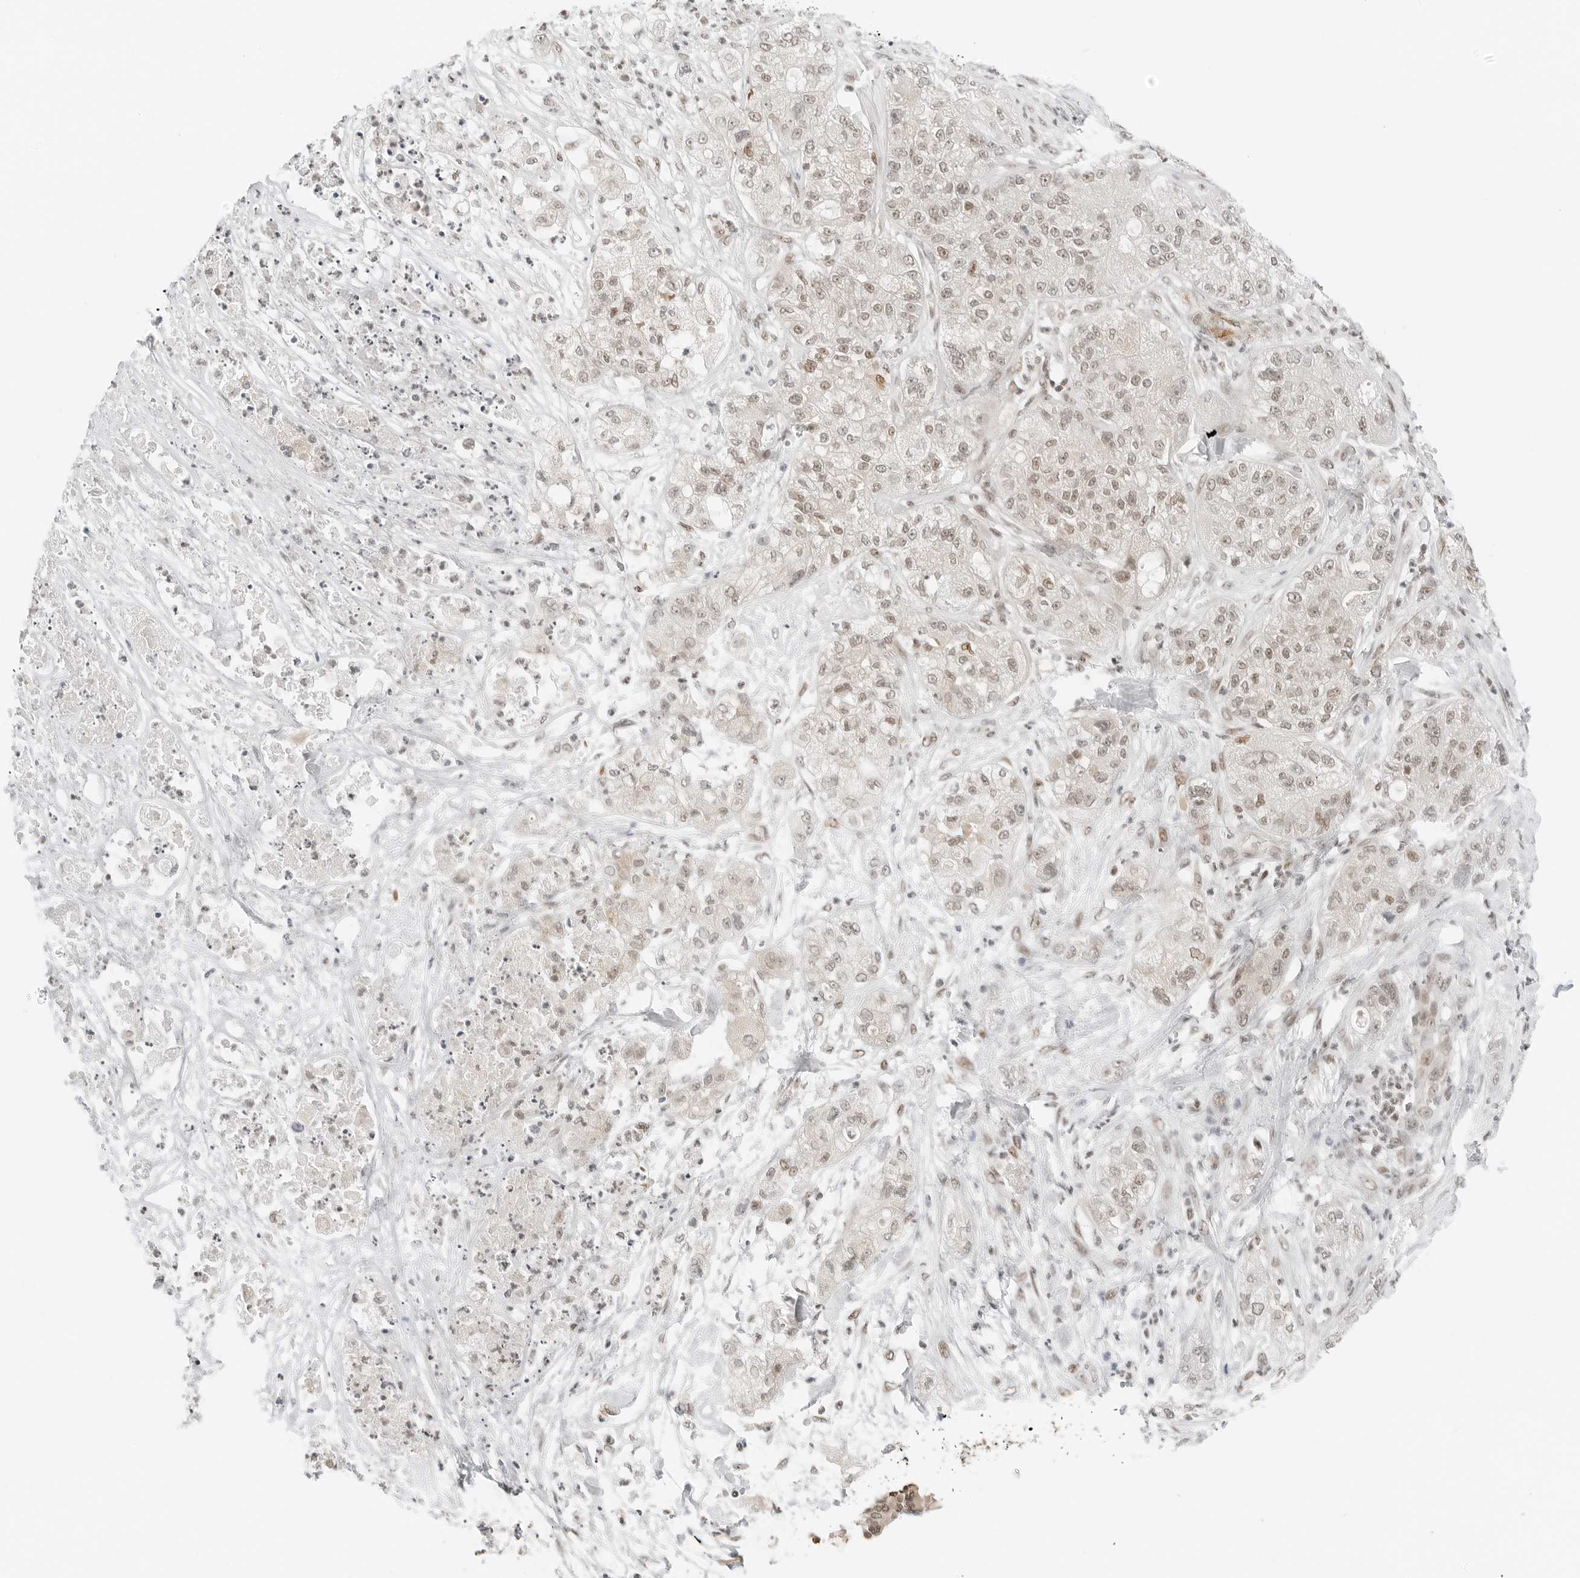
{"staining": {"intensity": "weak", "quantity": ">75%", "location": "nuclear"}, "tissue": "pancreatic cancer", "cell_type": "Tumor cells", "image_type": "cancer", "snomed": [{"axis": "morphology", "description": "Adenocarcinoma, NOS"}, {"axis": "topography", "description": "Pancreas"}], "caption": "Human pancreatic adenocarcinoma stained for a protein (brown) exhibits weak nuclear positive positivity in about >75% of tumor cells.", "gene": "CRTC2", "patient": {"sex": "female", "age": 78}}